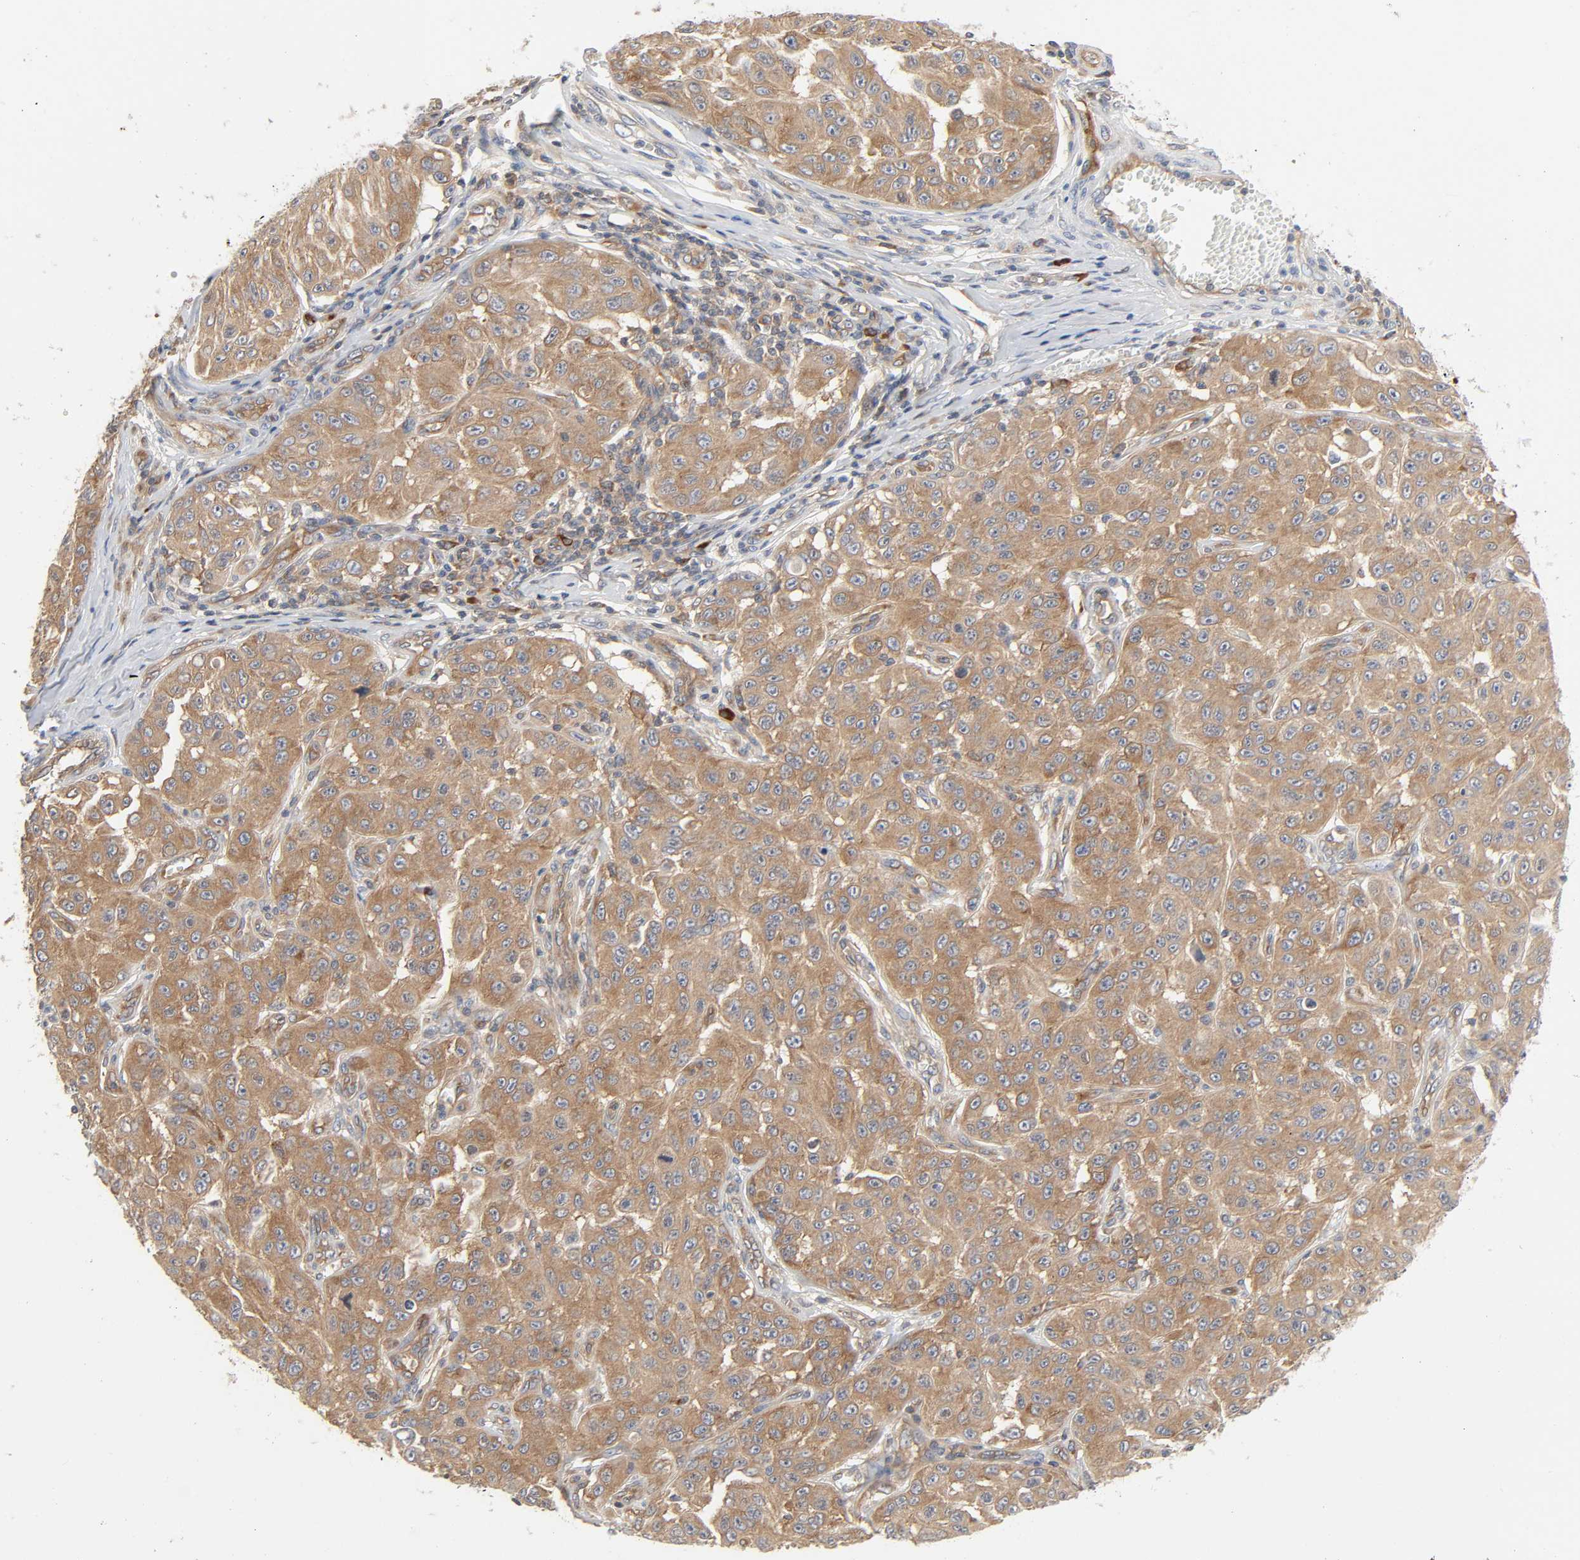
{"staining": {"intensity": "moderate", "quantity": ">75%", "location": "cytoplasmic/membranous"}, "tissue": "melanoma", "cell_type": "Tumor cells", "image_type": "cancer", "snomed": [{"axis": "morphology", "description": "Malignant melanoma, NOS"}, {"axis": "topography", "description": "Skin"}], "caption": "Moderate cytoplasmic/membranous staining is identified in approximately >75% of tumor cells in melanoma. Using DAB (brown) and hematoxylin (blue) stains, captured at high magnification using brightfield microscopy.", "gene": "SCHIP1", "patient": {"sex": "male", "age": 30}}